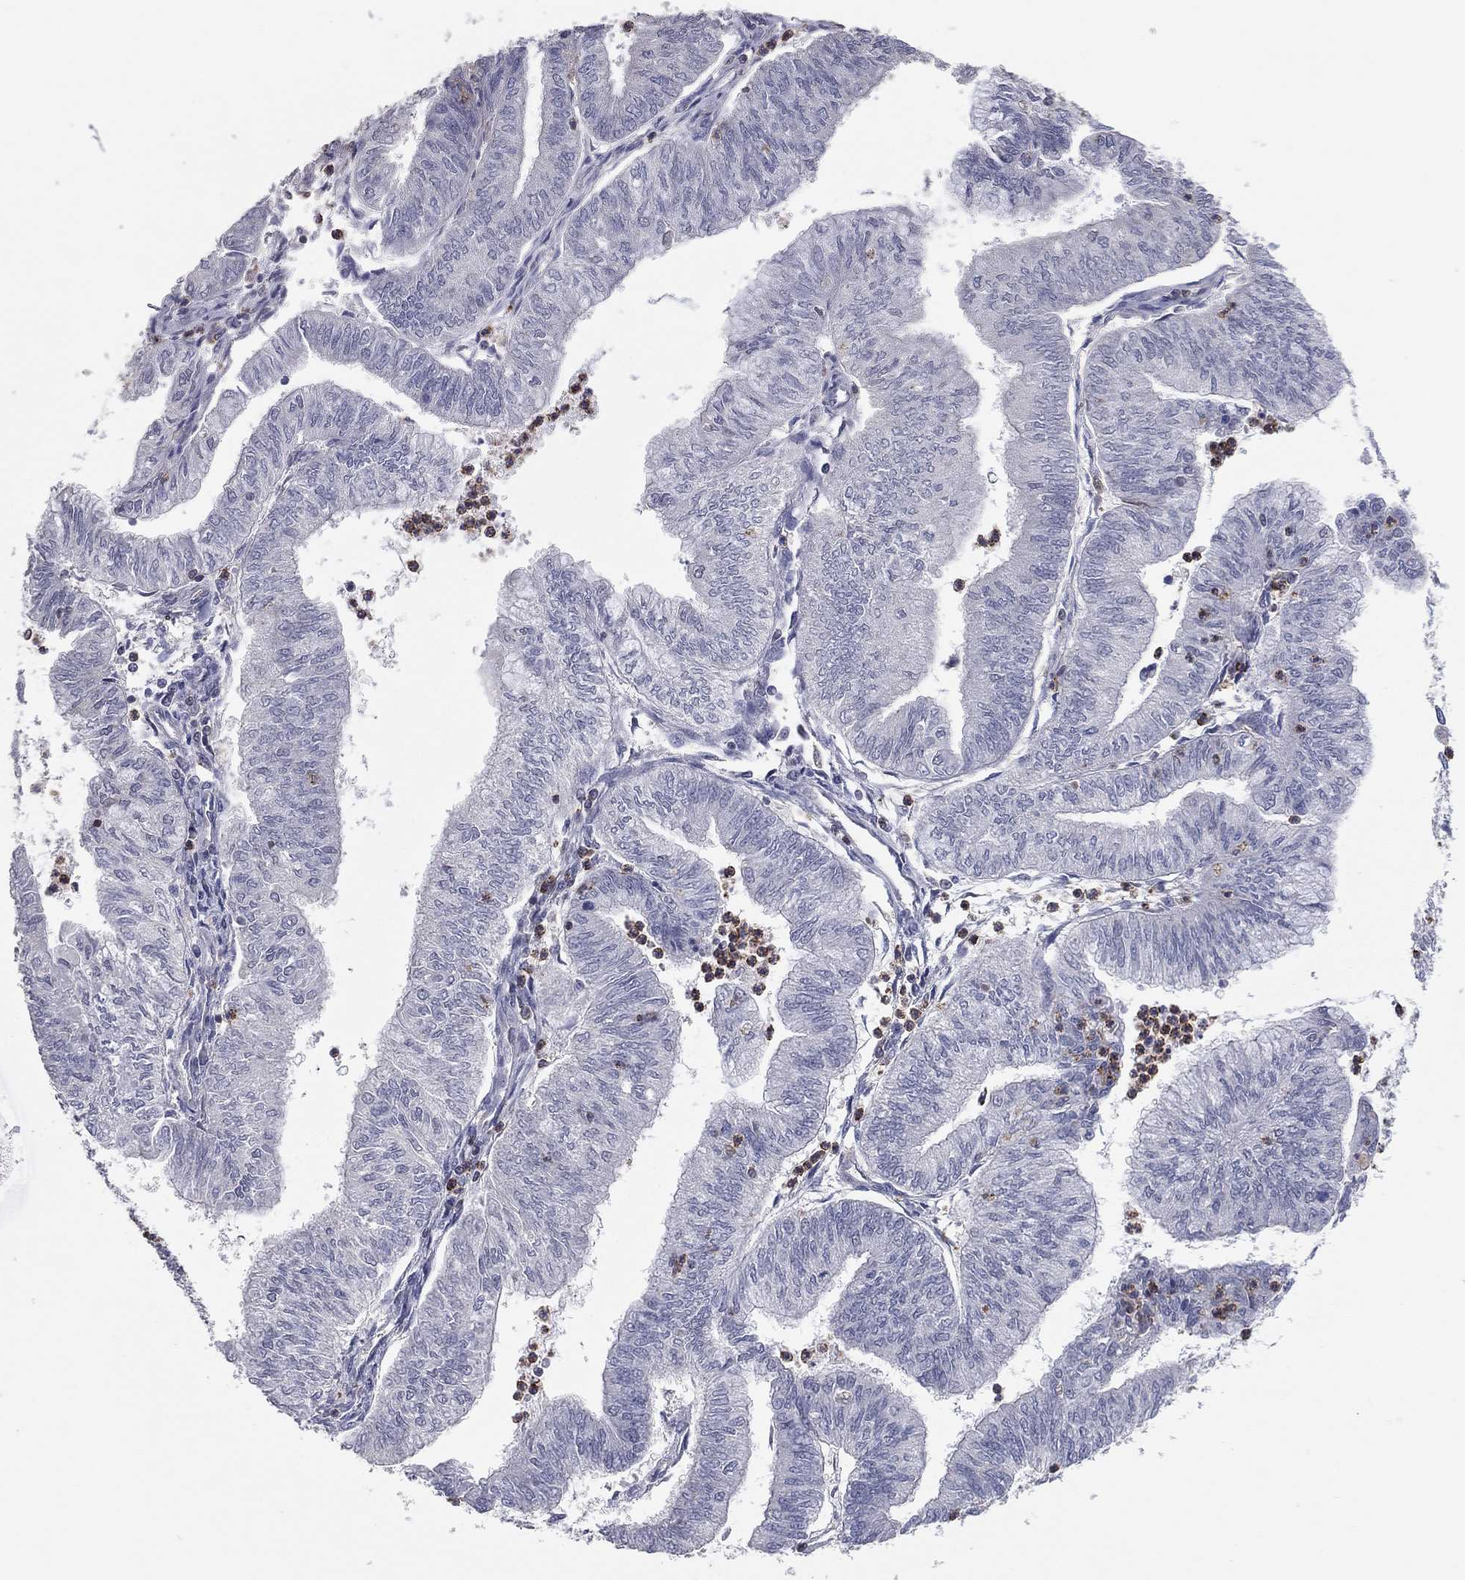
{"staining": {"intensity": "negative", "quantity": "none", "location": "none"}, "tissue": "endometrial cancer", "cell_type": "Tumor cells", "image_type": "cancer", "snomed": [{"axis": "morphology", "description": "Adenocarcinoma, NOS"}, {"axis": "topography", "description": "Endometrium"}], "caption": "Endometrial adenocarcinoma stained for a protein using immunohistochemistry (IHC) displays no expression tumor cells.", "gene": "PSTPIP1", "patient": {"sex": "female", "age": 59}}